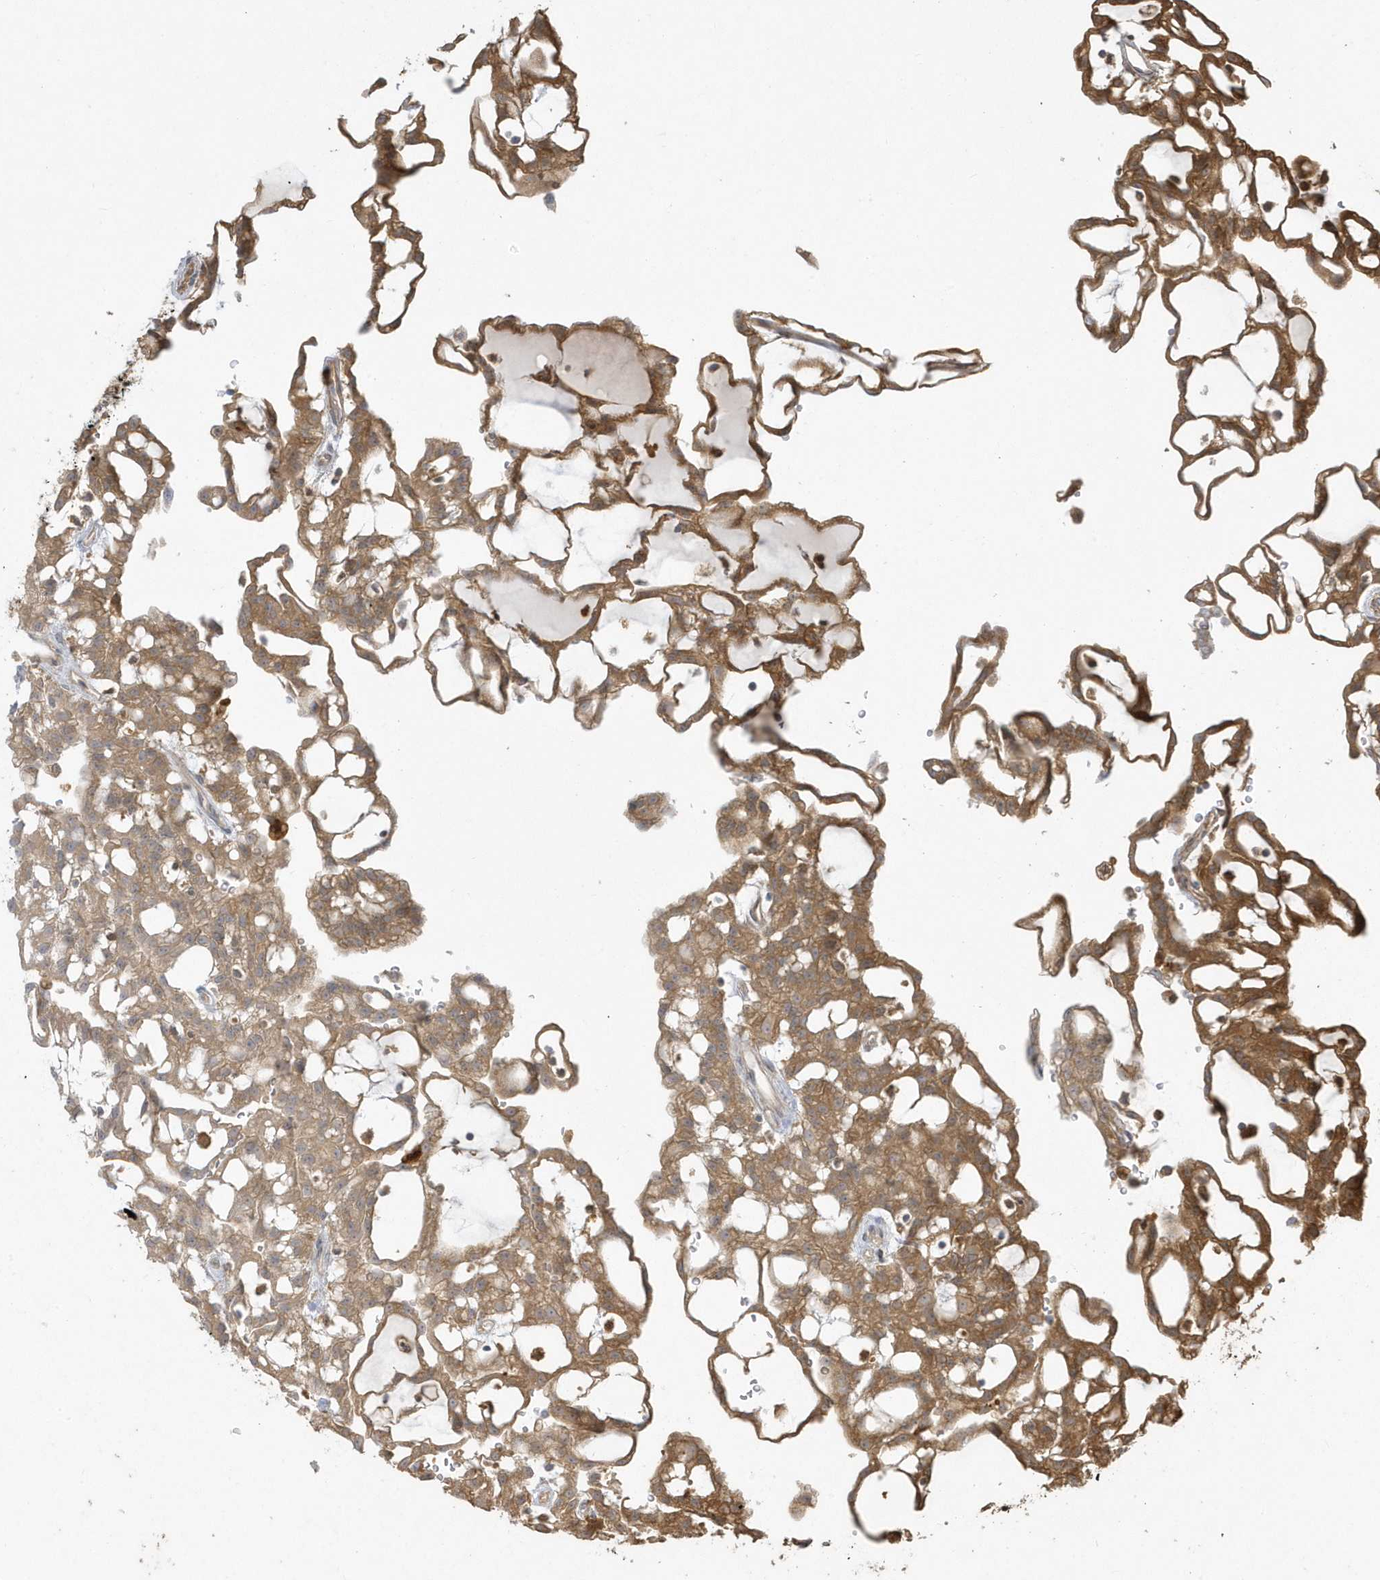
{"staining": {"intensity": "strong", "quantity": ">75%", "location": "cytoplasmic/membranous"}, "tissue": "renal cancer", "cell_type": "Tumor cells", "image_type": "cancer", "snomed": [{"axis": "morphology", "description": "Adenocarcinoma, NOS"}, {"axis": "topography", "description": "Kidney"}], "caption": "Tumor cells display strong cytoplasmic/membranous positivity in about >75% of cells in renal cancer.", "gene": "HNMT", "patient": {"sex": "male", "age": 63}}